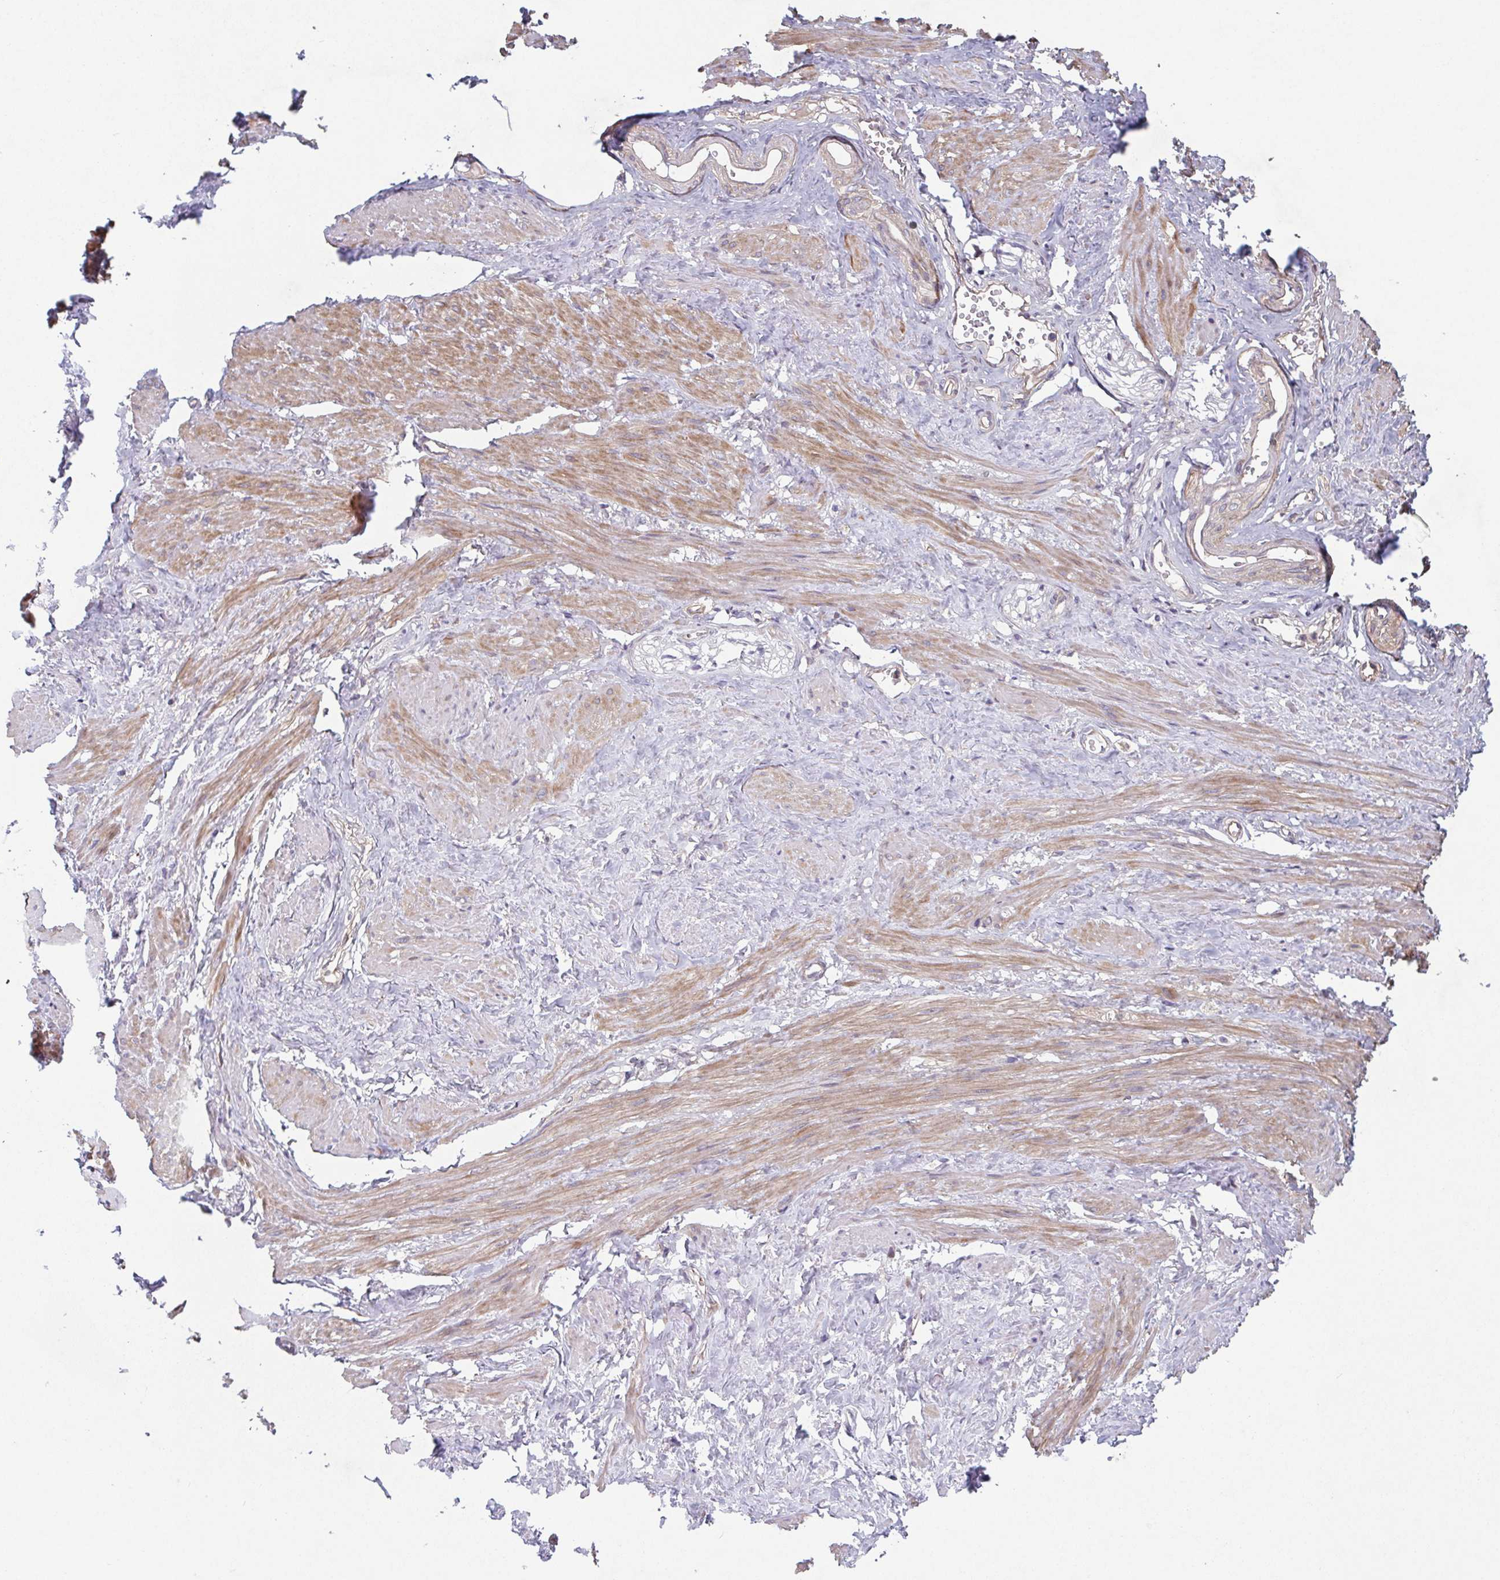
{"staining": {"intensity": "weak", "quantity": "<25%", "location": "cytoplasmic/membranous"}, "tissue": "adipose tissue", "cell_type": "Adipocytes", "image_type": "normal", "snomed": [{"axis": "morphology", "description": "Normal tissue, NOS"}, {"axis": "topography", "description": "Prostate"}, {"axis": "topography", "description": "Peripheral nerve tissue"}], "caption": "This is a photomicrograph of IHC staining of unremarkable adipose tissue, which shows no expression in adipocytes. (DAB immunohistochemistry (IHC), high magnification).", "gene": "COPB1", "patient": {"sex": "male", "age": 55}}